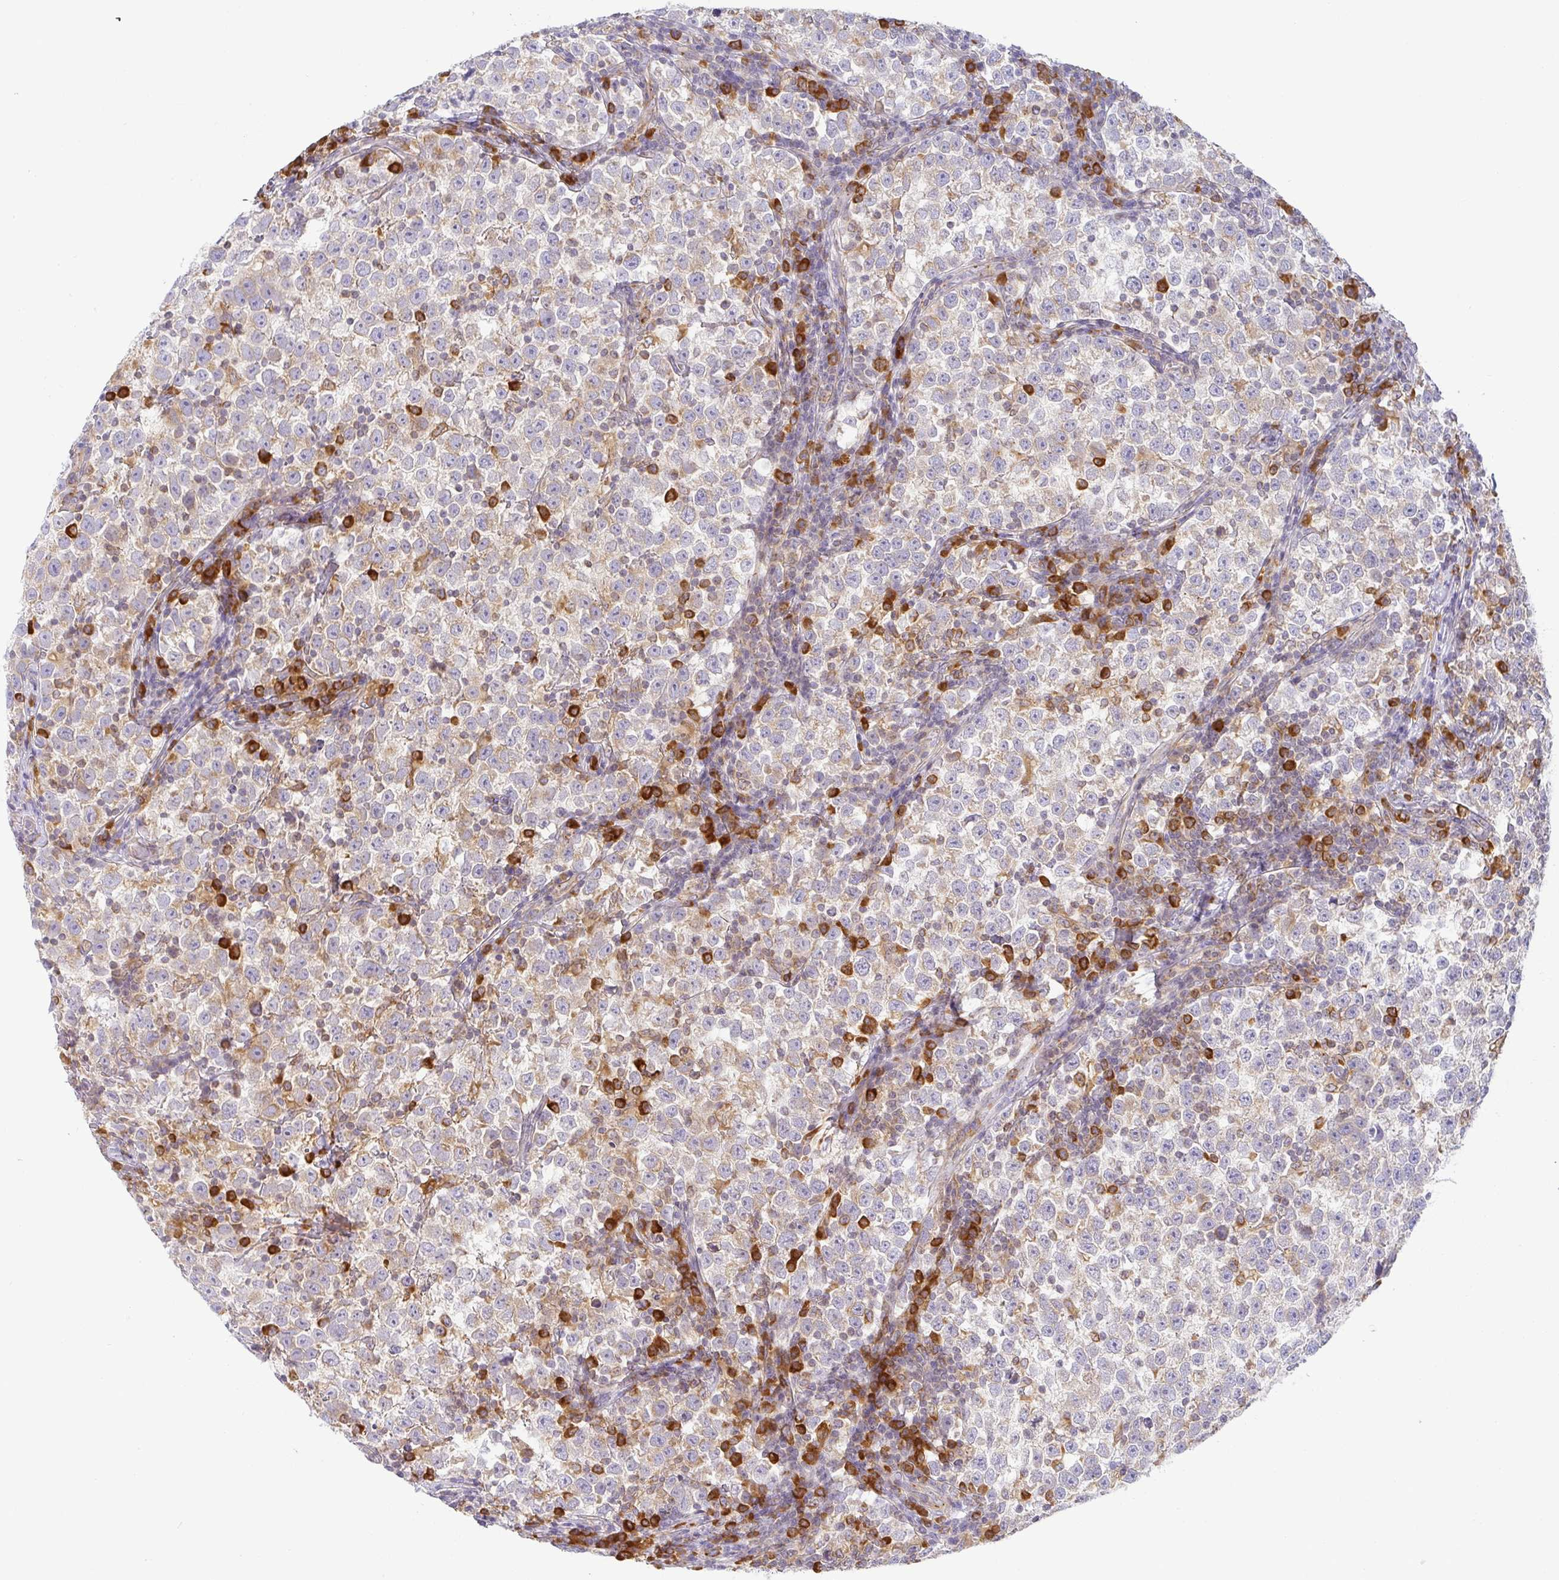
{"staining": {"intensity": "weak", "quantity": "25%-75%", "location": "cytoplasmic/membranous"}, "tissue": "testis cancer", "cell_type": "Tumor cells", "image_type": "cancer", "snomed": [{"axis": "morphology", "description": "Normal tissue, NOS"}, {"axis": "morphology", "description": "Seminoma, NOS"}, {"axis": "topography", "description": "Testis"}], "caption": "Protein expression analysis of human testis cancer (seminoma) reveals weak cytoplasmic/membranous expression in about 25%-75% of tumor cells.", "gene": "DERL2", "patient": {"sex": "male", "age": 43}}